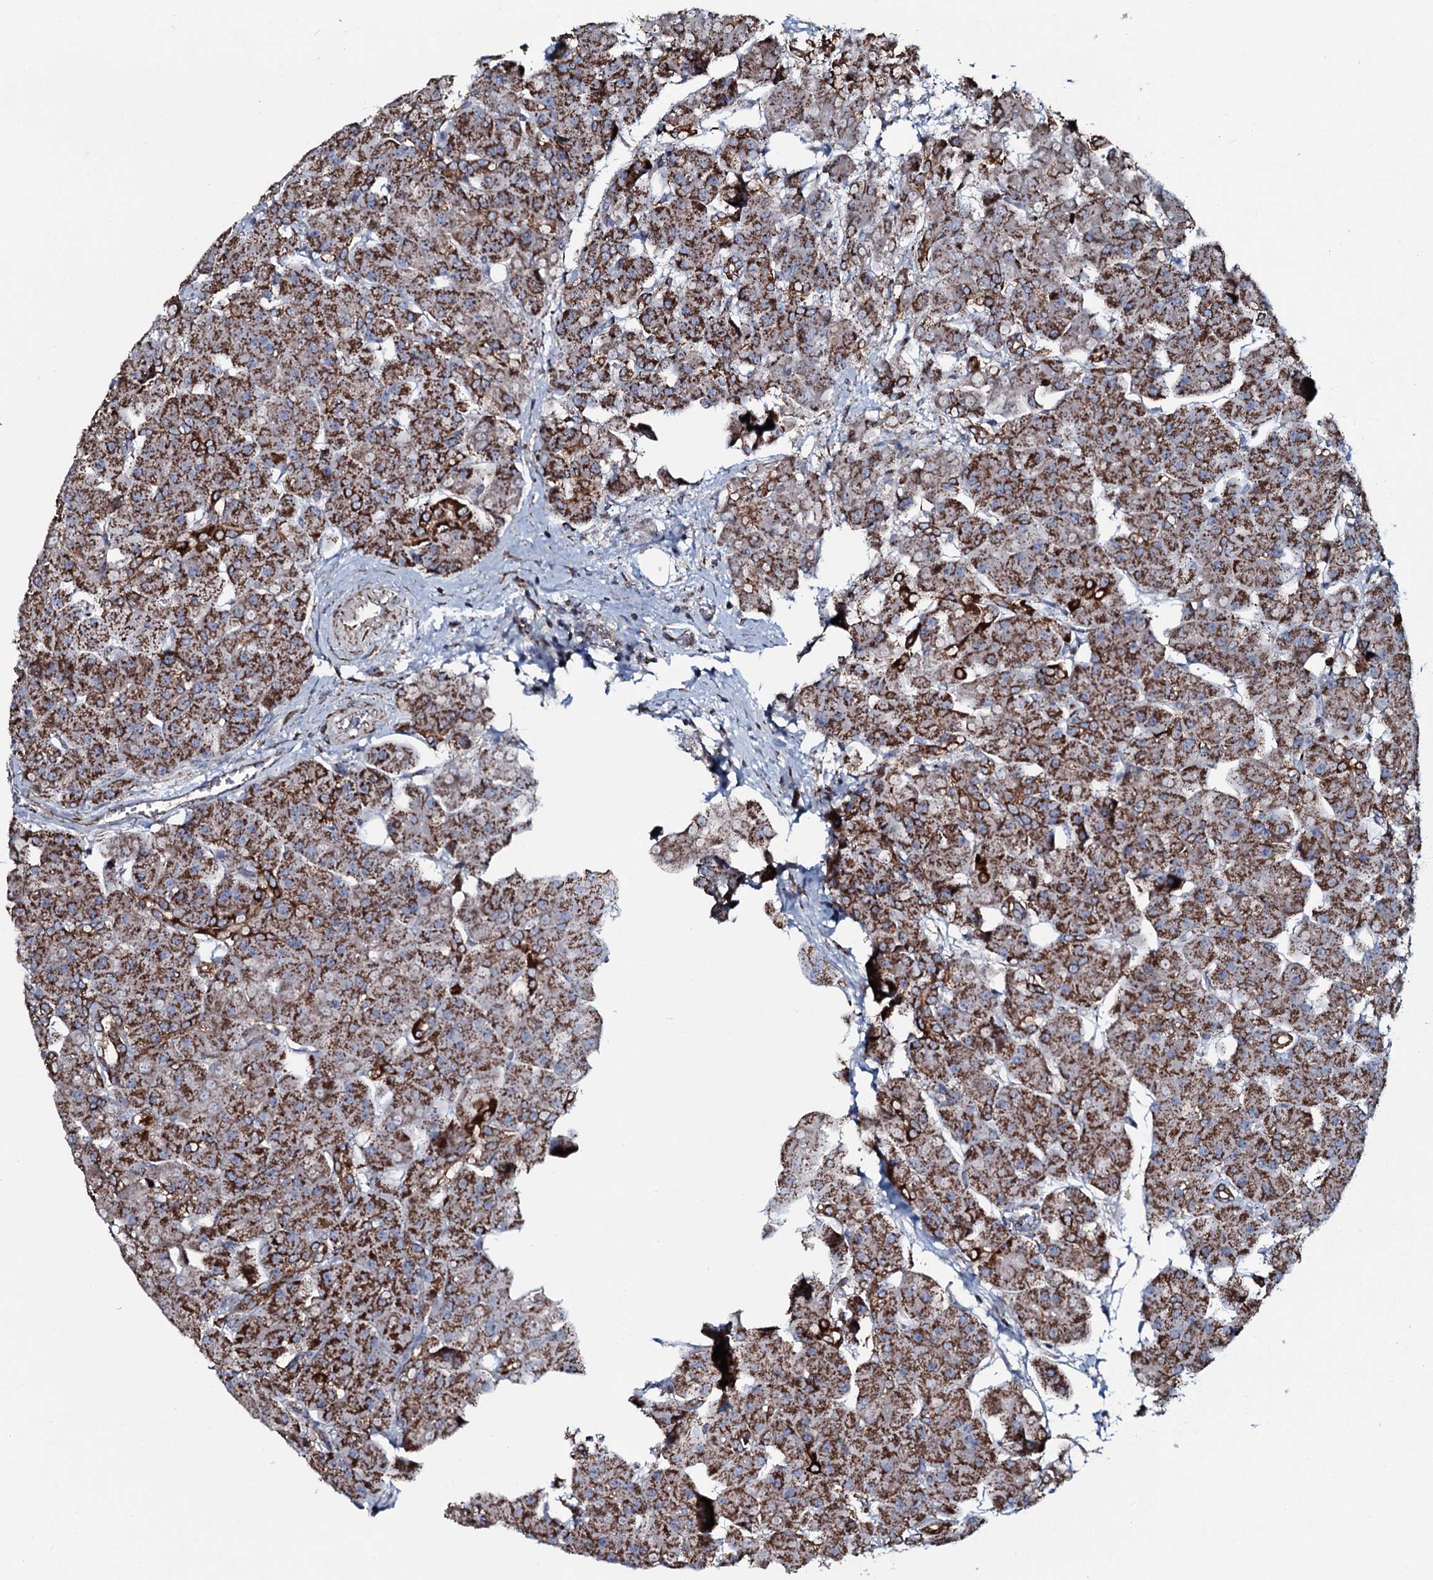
{"staining": {"intensity": "strong", "quantity": ">75%", "location": "cytoplasmic/membranous"}, "tissue": "pancreas", "cell_type": "Exocrine glandular cells", "image_type": "normal", "snomed": [{"axis": "morphology", "description": "Normal tissue, NOS"}, {"axis": "topography", "description": "Pancreas"}], "caption": "DAB (3,3'-diaminobenzidine) immunohistochemical staining of normal pancreas reveals strong cytoplasmic/membranous protein expression in approximately >75% of exocrine glandular cells.", "gene": "EVC2", "patient": {"sex": "male", "age": 66}}